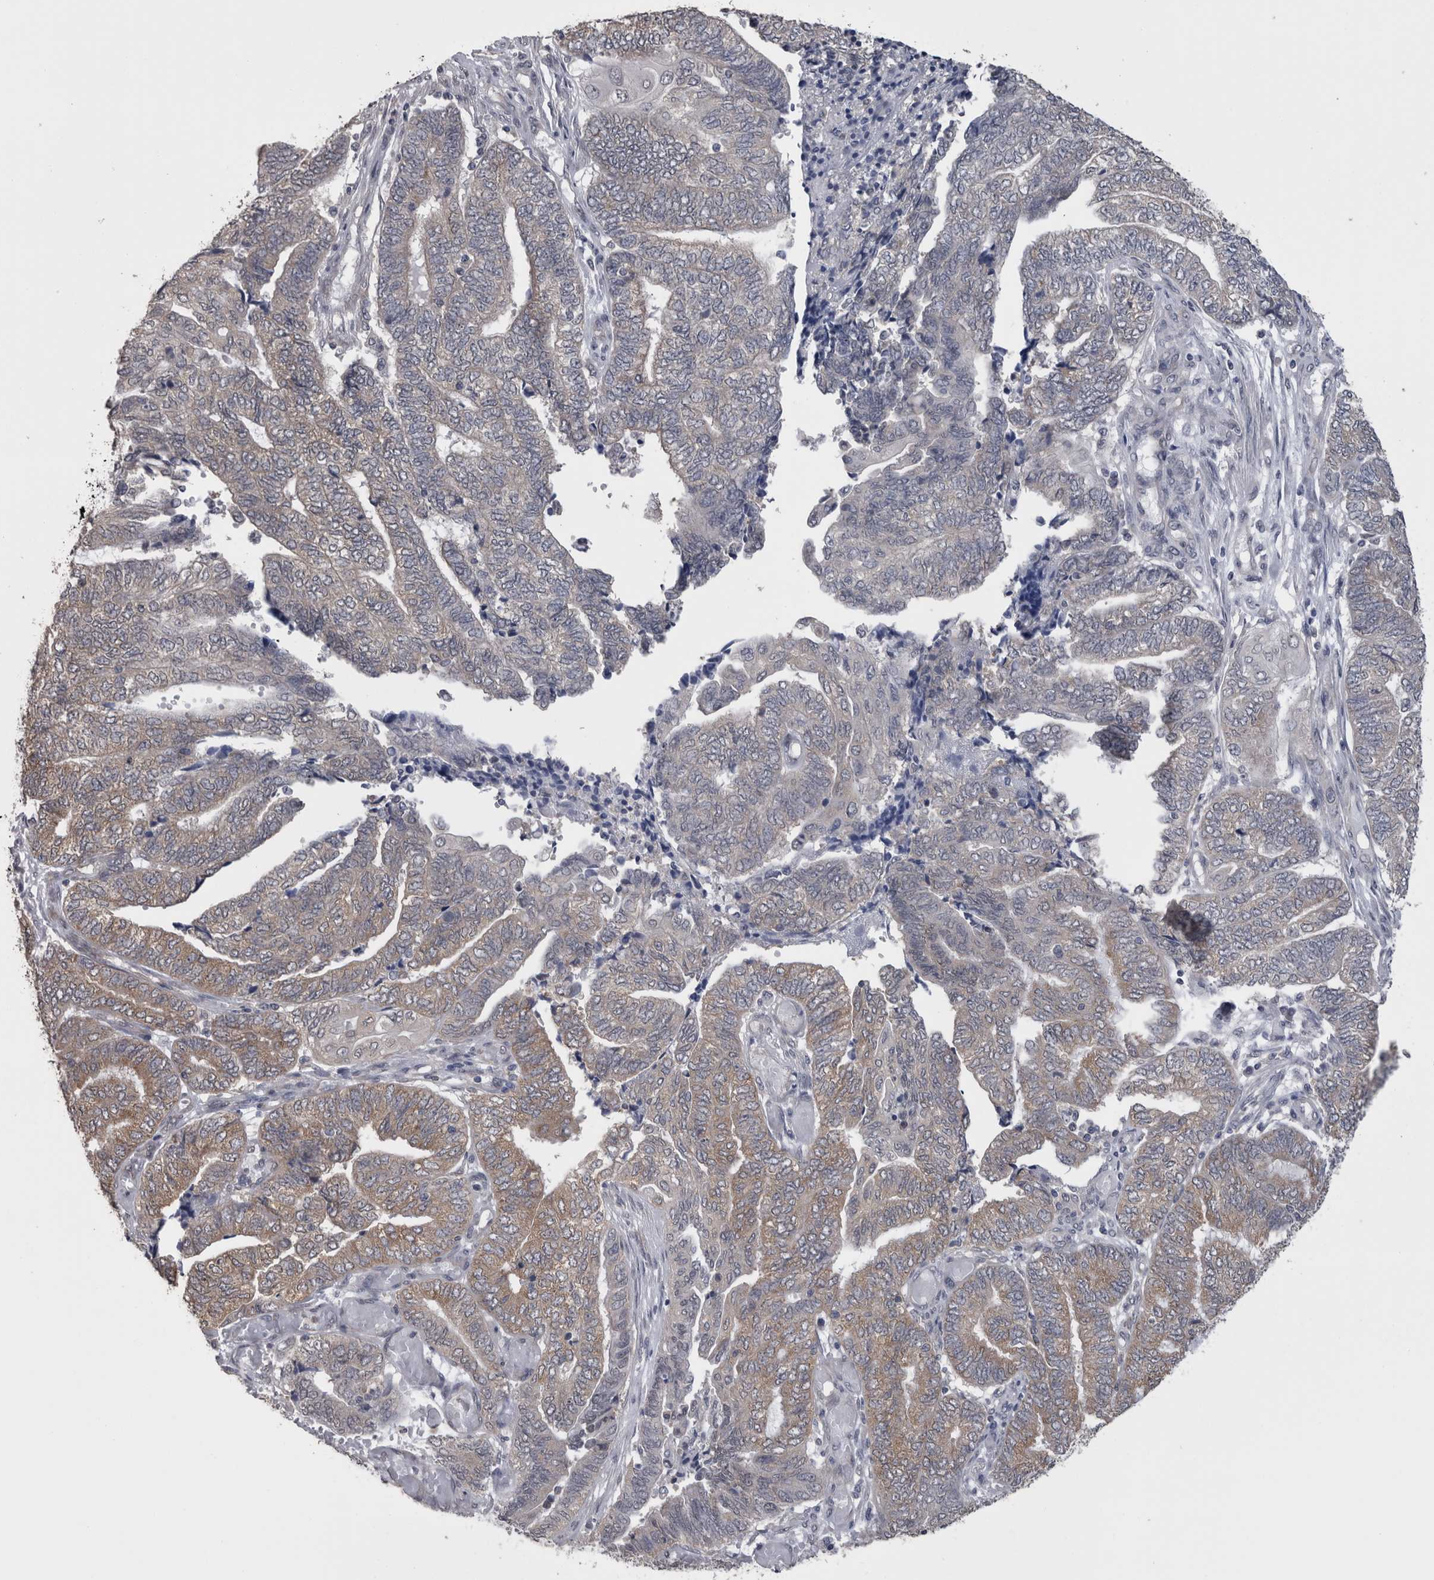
{"staining": {"intensity": "moderate", "quantity": "<25%", "location": "cytoplasmic/membranous"}, "tissue": "endometrial cancer", "cell_type": "Tumor cells", "image_type": "cancer", "snomed": [{"axis": "morphology", "description": "Adenocarcinoma, NOS"}, {"axis": "topography", "description": "Uterus"}, {"axis": "topography", "description": "Endometrium"}], "caption": "Brown immunohistochemical staining in endometrial cancer (adenocarcinoma) displays moderate cytoplasmic/membranous positivity in about <25% of tumor cells.", "gene": "DDX6", "patient": {"sex": "female", "age": 70}}